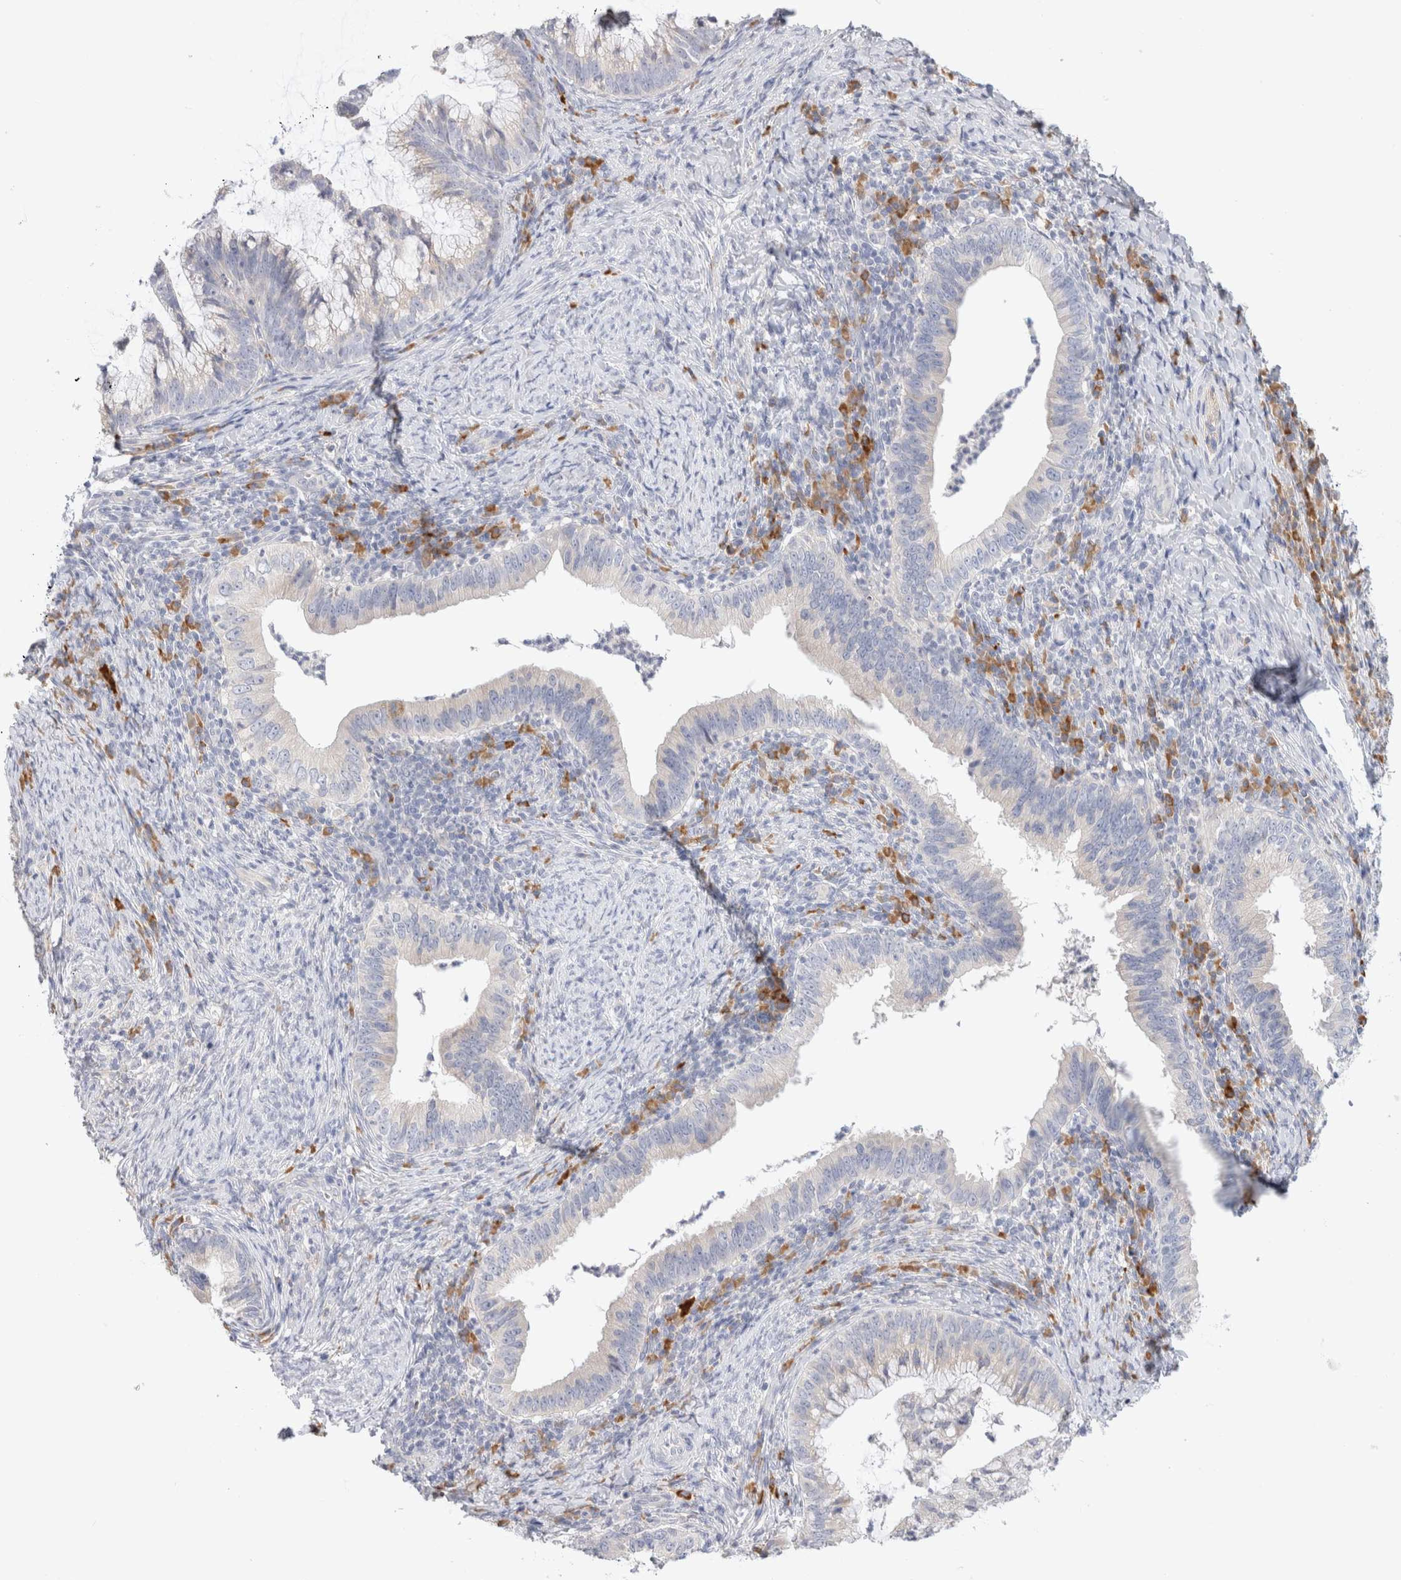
{"staining": {"intensity": "weak", "quantity": "<25%", "location": "cytoplasmic/membranous"}, "tissue": "cervical cancer", "cell_type": "Tumor cells", "image_type": "cancer", "snomed": [{"axis": "morphology", "description": "Adenocarcinoma, NOS"}, {"axis": "topography", "description": "Cervix"}], "caption": "Cervical cancer (adenocarcinoma) was stained to show a protein in brown. There is no significant expression in tumor cells.", "gene": "GADD45G", "patient": {"sex": "female", "age": 36}}